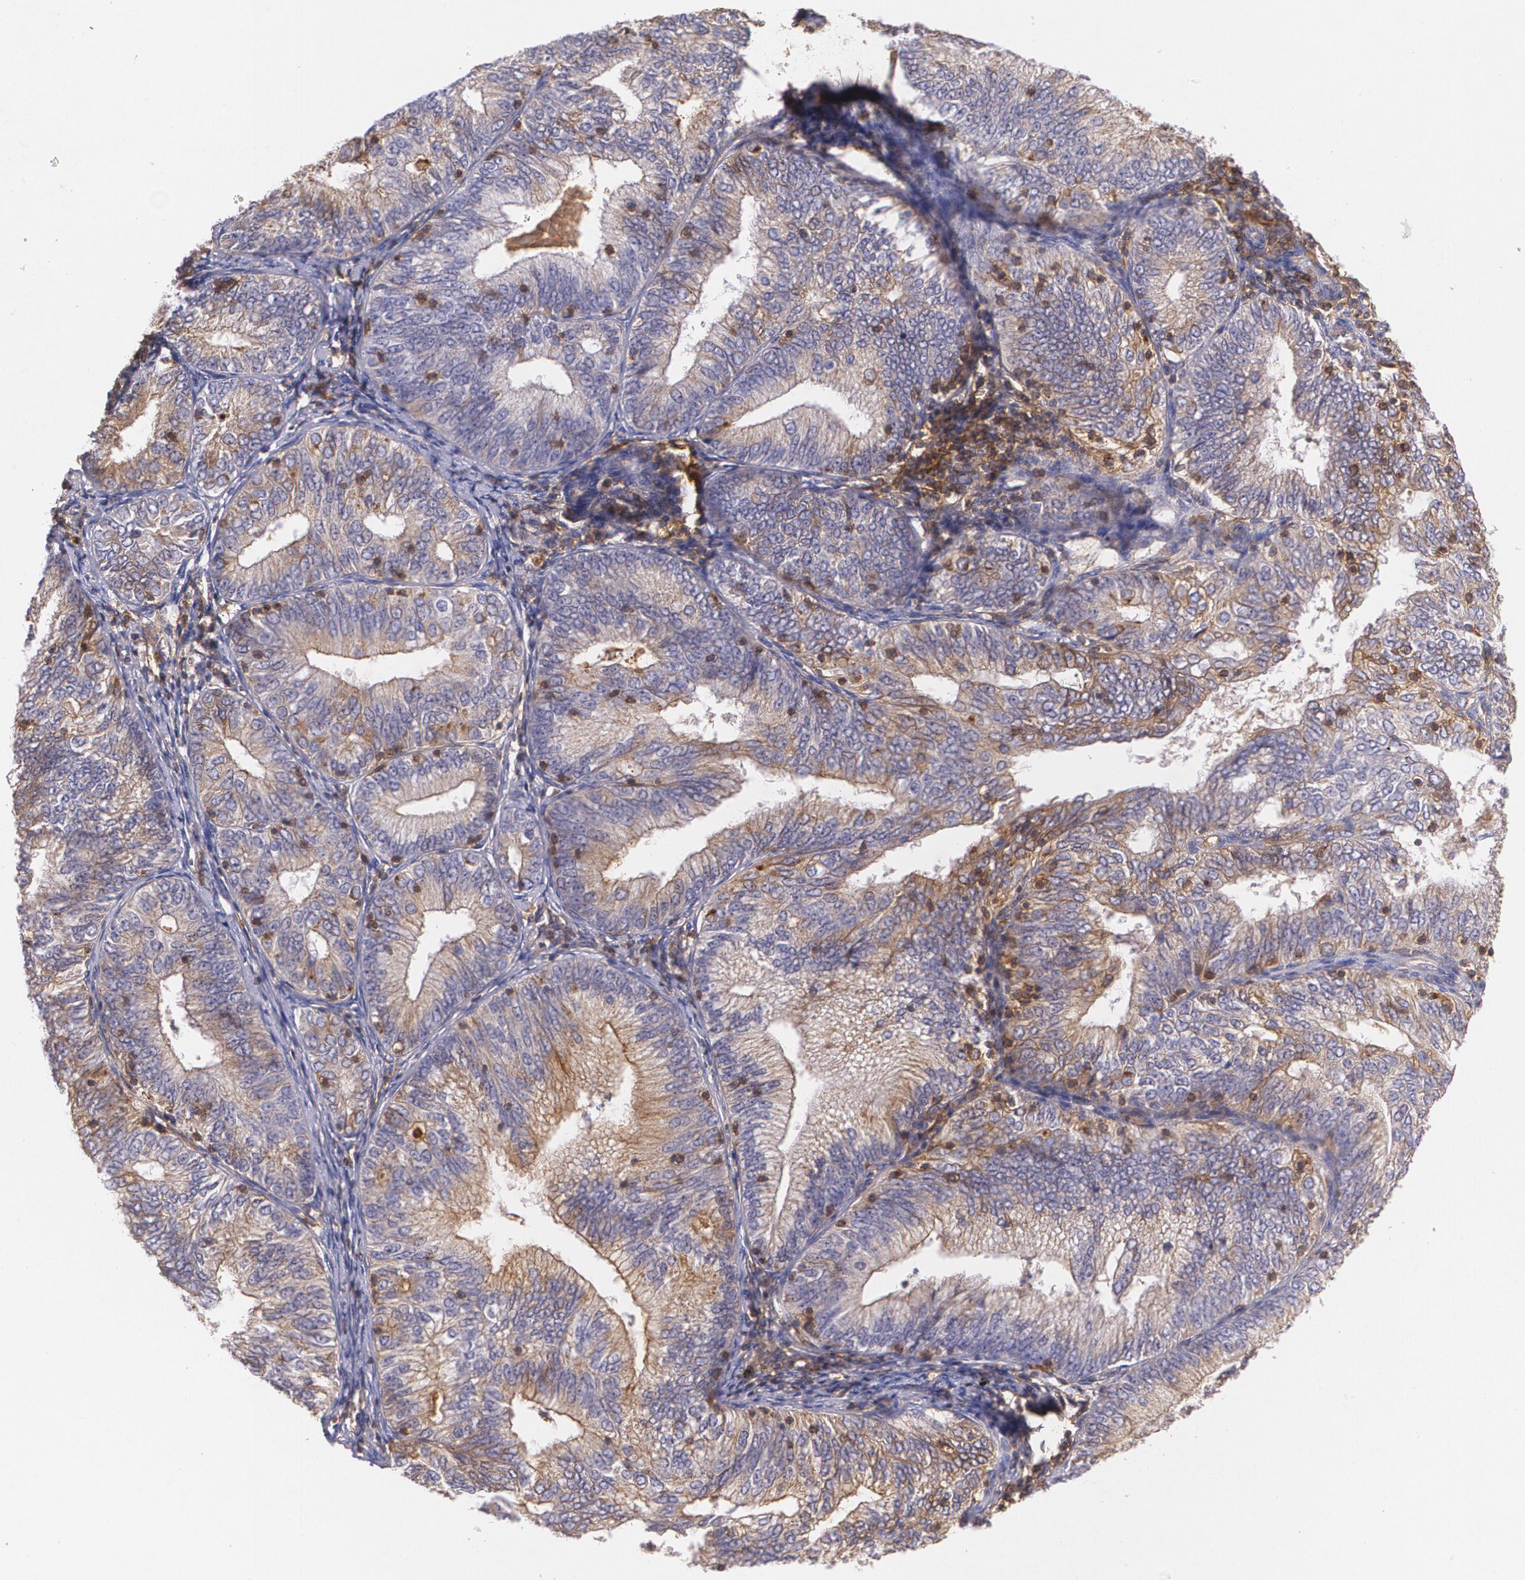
{"staining": {"intensity": "weak", "quantity": "25%-75%", "location": "cytoplasmic/membranous"}, "tissue": "endometrial cancer", "cell_type": "Tumor cells", "image_type": "cancer", "snomed": [{"axis": "morphology", "description": "Adenocarcinoma, NOS"}, {"axis": "topography", "description": "Endometrium"}], "caption": "Brown immunohistochemical staining in human endometrial cancer demonstrates weak cytoplasmic/membranous staining in approximately 25%-75% of tumor cells.", "gene": "B2M", "patient": {"sex": "female", "age": 69}}